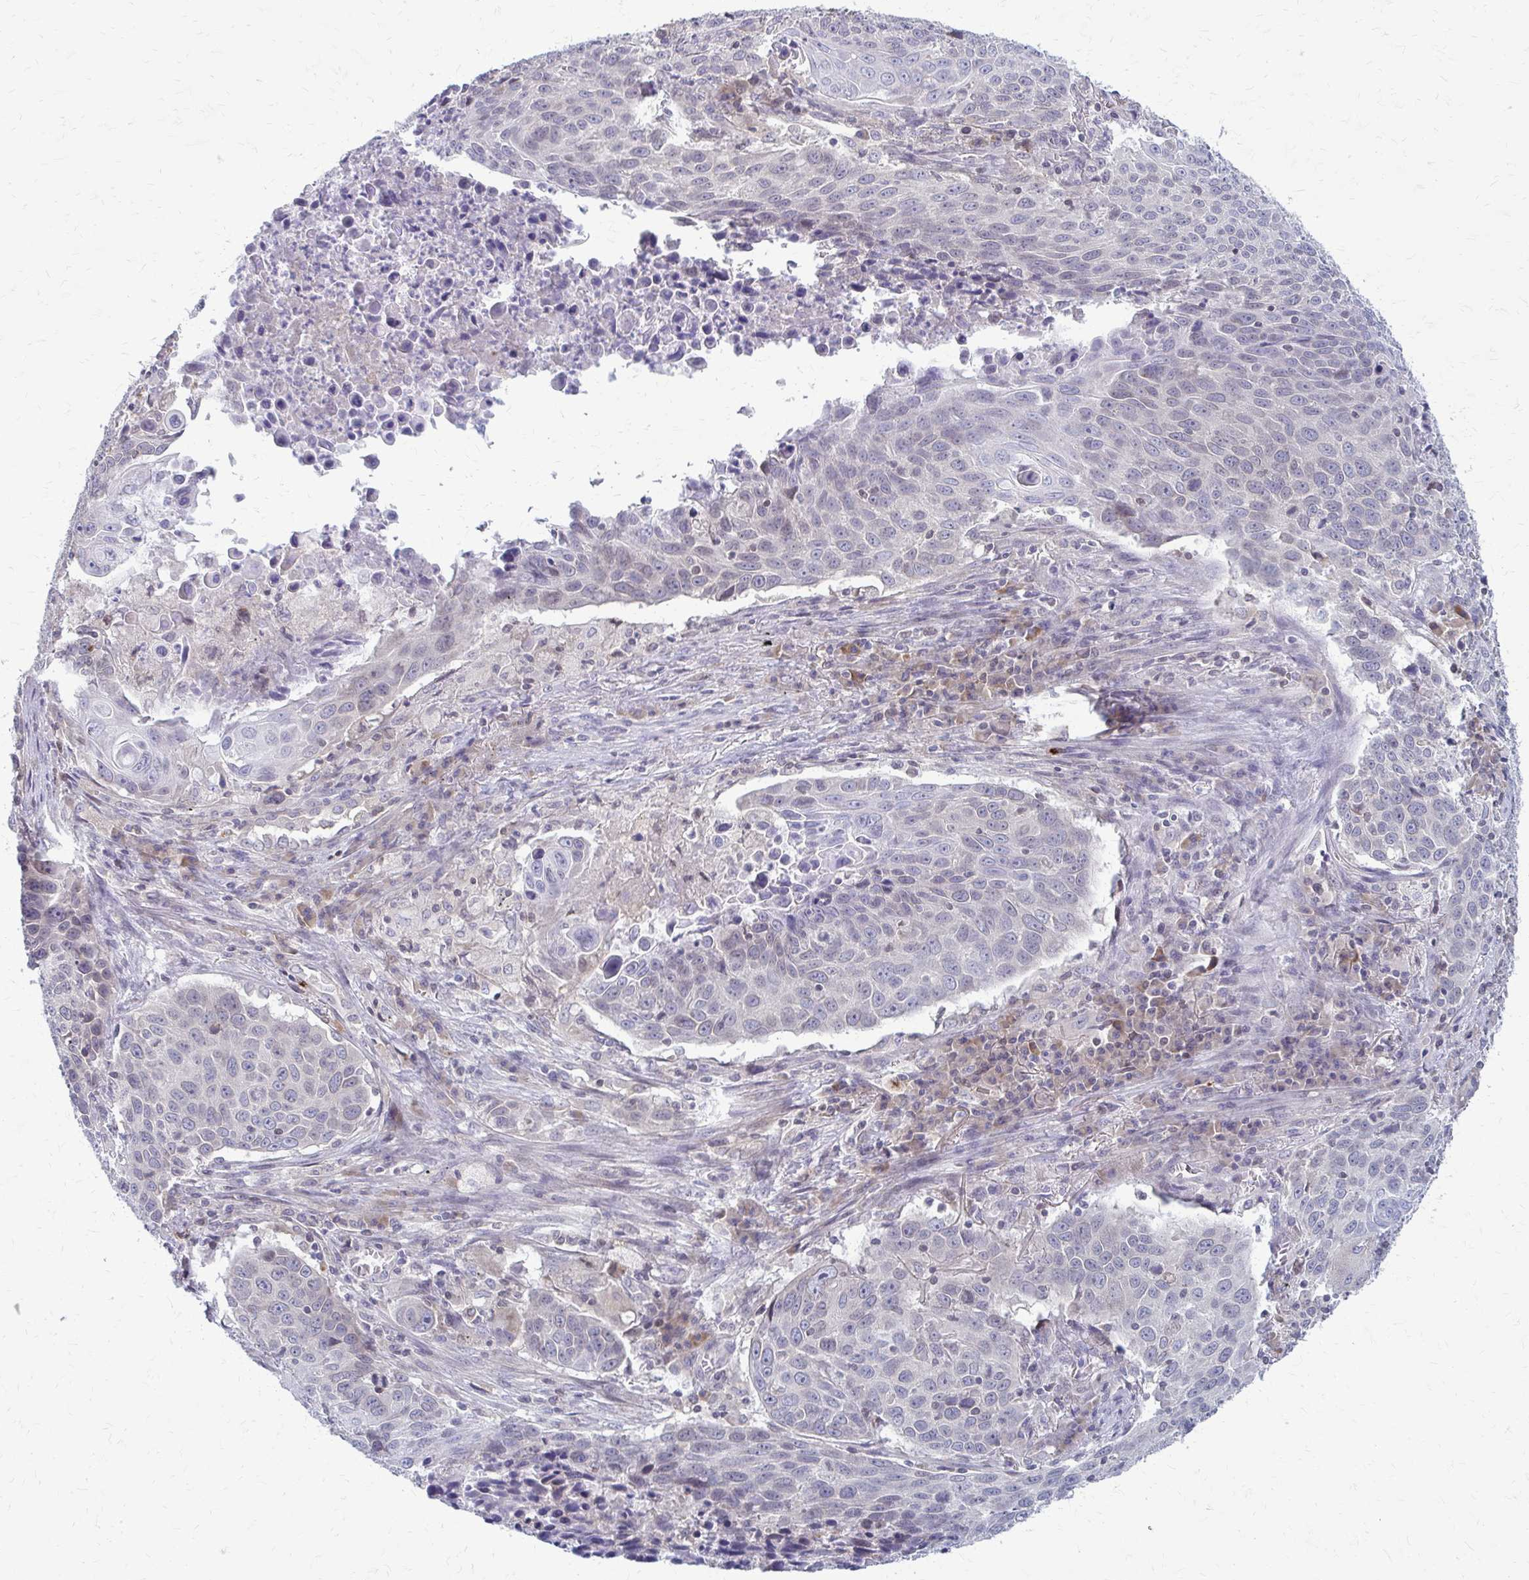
{"staining": {"intensity": "negative", "quantity": "none", "location": "none"}, "tissue": "lung cancer", "cell_type": "Tumor cells", "image_type": "cancer", "snomed": [{"axis": "morphology", "description": "Squamous cell carcinoma, NOS"}, {"axis": "topography", "description": "Lung"}], "caption": "The histopathology image reveals no significant expression in tumor cells of lung cancer. (IHC, brightfield microscopy, high magnification).", "gene": "MCRIP2", "patient": {"sex": "male", "age": 78}}